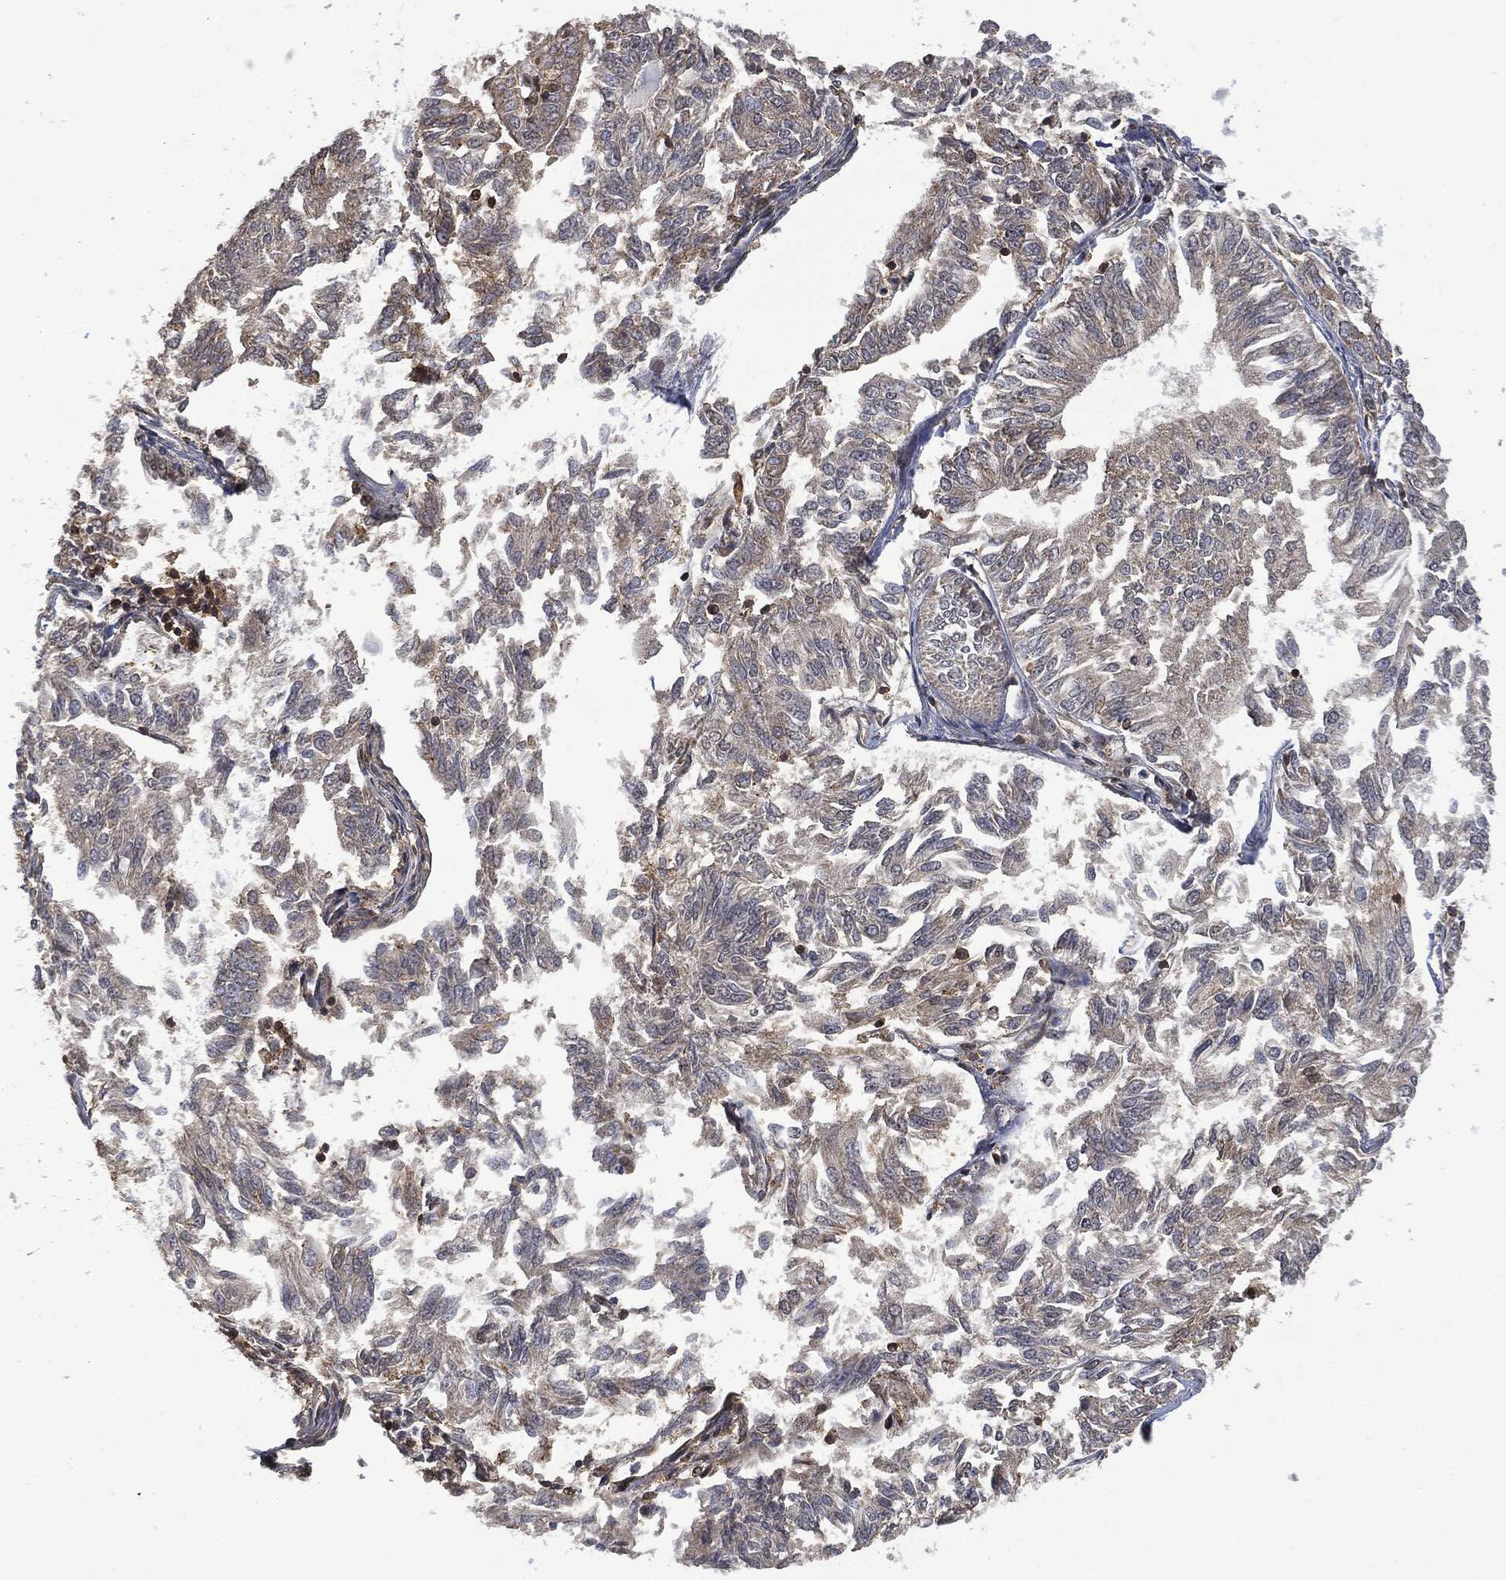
{"staining": {"intensity": "moderate", "quantity": "<25%", "location": "cytoplasmic/membranous"}, "tissue": "endometrial cancer", "cell_type": "Tumor cells", "image_type": "cancer", "snomed": [{"axis": "morphology", "description": "Adenocarcinoma, NOS"}, {"axis": "topography", "description": "Endometrium"}], "caption": "Tumor cells show low levels of moderate cytoplasmic/membranous expression in about <25% of cells in human adenocarcinoma (endometrial).", "gene": "PSMB10", "patient": {"sex": "female", "age": 58}}